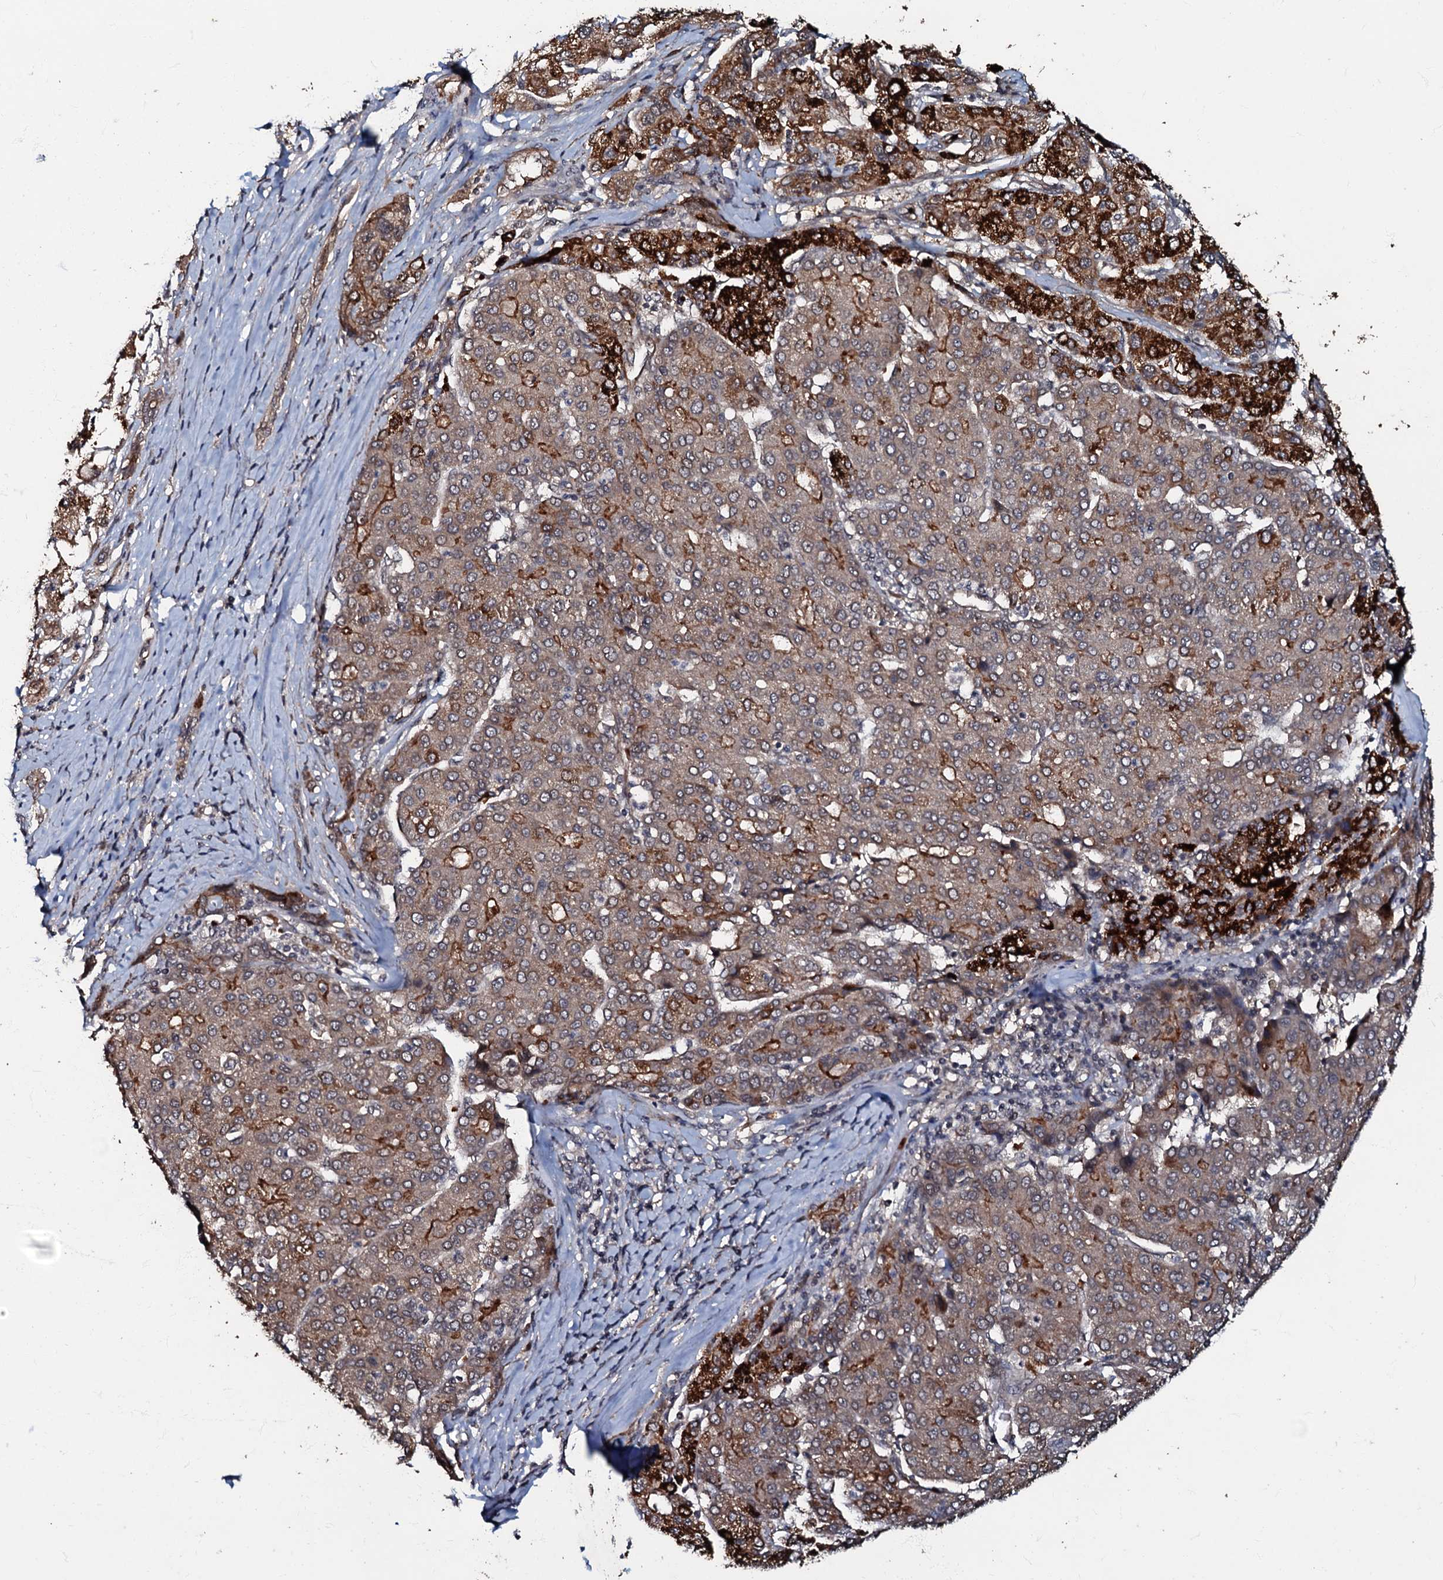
{"staining": {"intensity": "strong", "quantity": "<25%", "location": "cytoplasmic/membranous"}, "tissue": "liver cancer", "cell_type": "Tumor cells", "image_type": "cancer", "snomed": [{"axis": "morphology", "description": "Carcinoma, Hepatocellular, NOS"}, {"axis": "topography", "description": "Liver"}], "caption": "Immunohistochemistry staining of hepatocellular carcinoma (liver), which exhibits medium levels of strong cytoplasmic/membranous staining in about <25% of tumor cells indicating strong cytoplasmic/membranous protein positivity. The staining was performed using DAB (3,3'-diaminobenzidine) (brown) for protein detection and nuclei were counterstained in hematoxylin (blue).", "gene": "MANSC4", "patient": {"sex": "male", "age": 65}}